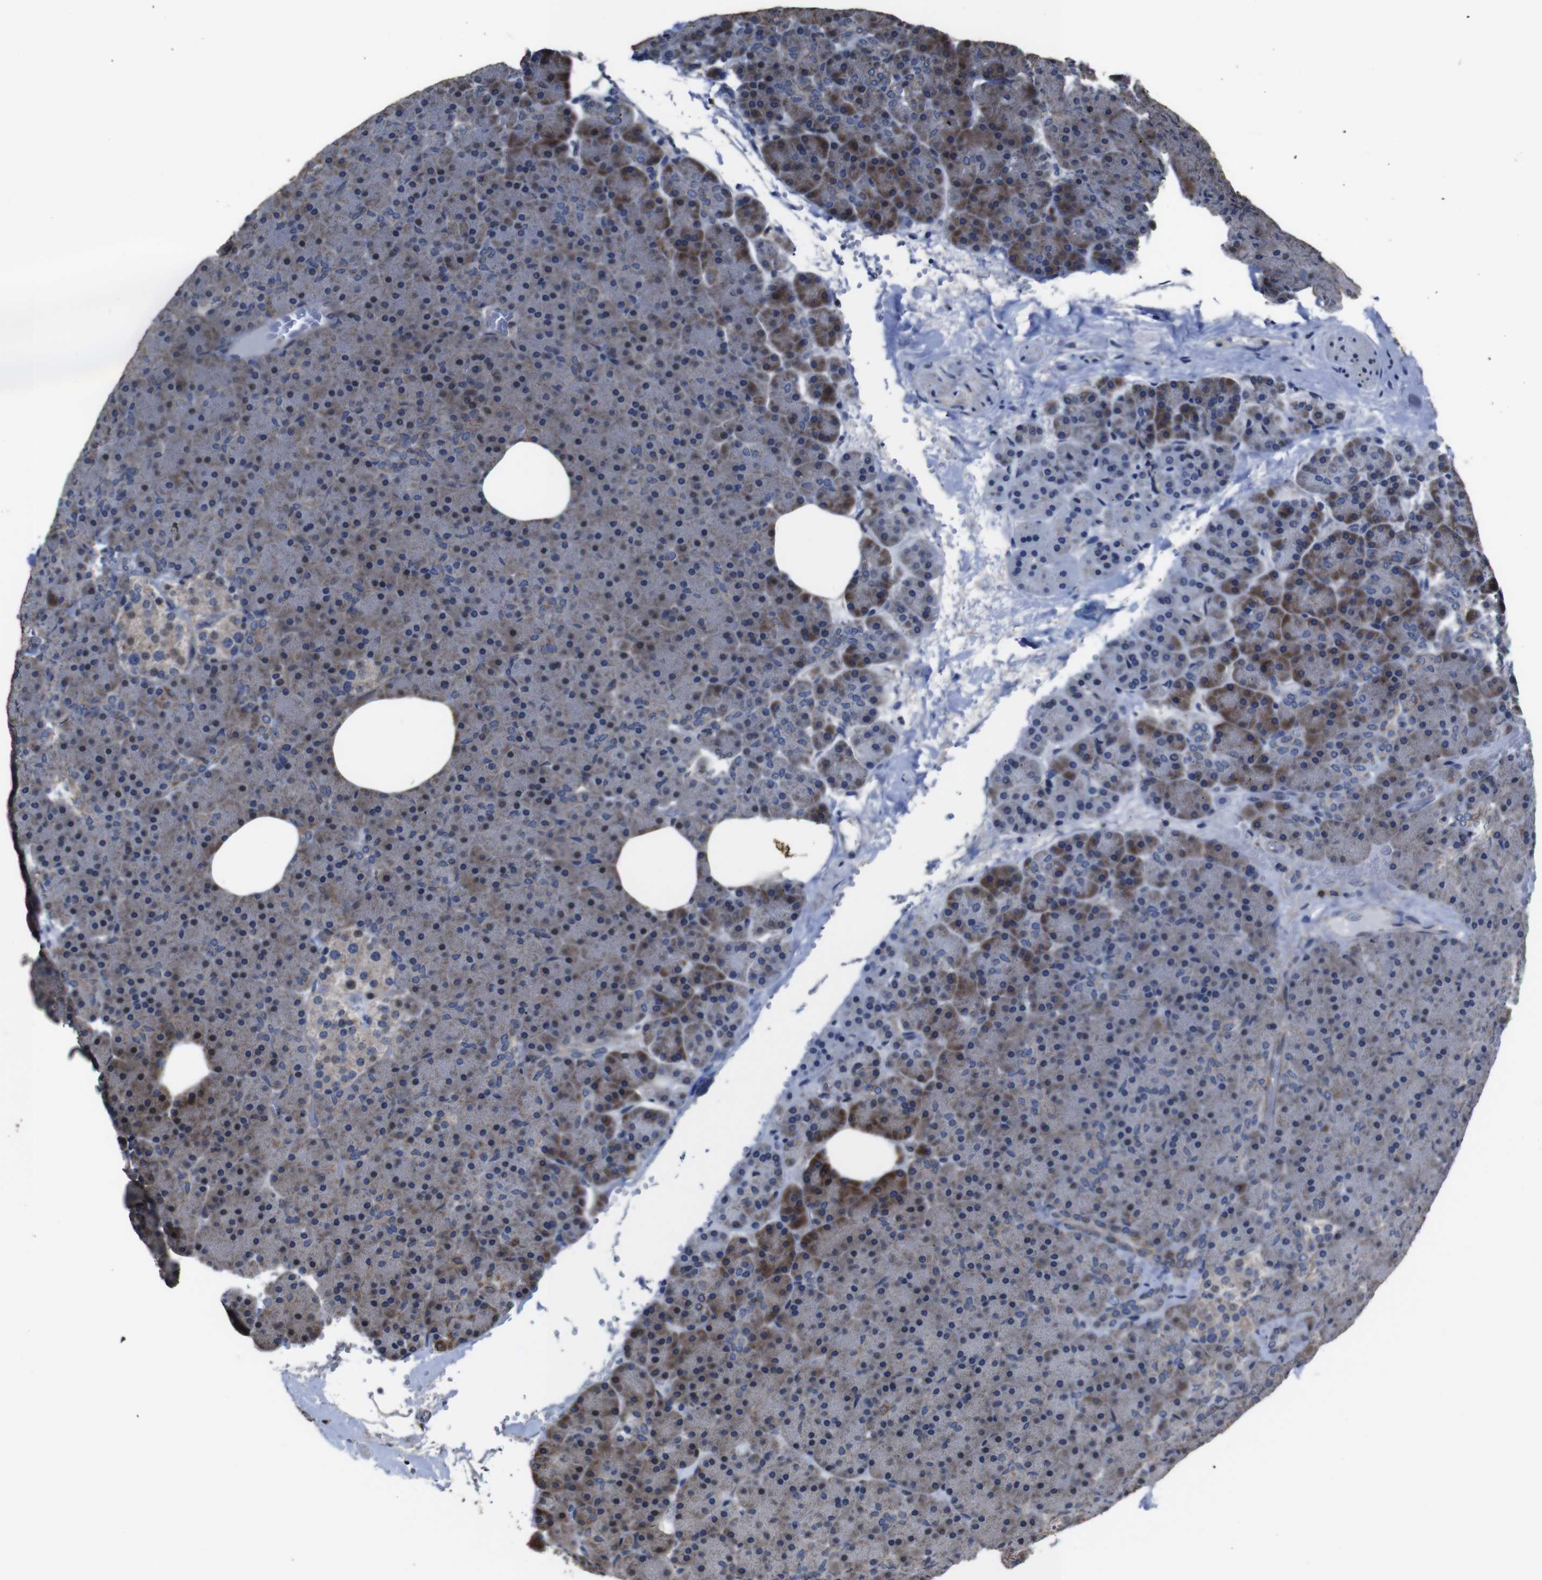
{"staining": {"intensity": "moderate", "quantity": "25%-75%", "location": "cytoplasmic/membranous"}, "tissue": "pancreas", "cell_type": "Exocrine glandular cells", "image_type": "normal", "snomed": [{"axis": "morphology", "description": "Normal tissue, NOS"}, {"axis": "topography", "description": "Pancreas"}], "caption": "An immunohistochemistry (IHC) histopathology image of normal tissue is shown. Protein staining in brown labels moderate cytoplasmic/membranous positivity in pancreas within exocrine glandular cells. Ihc stains the protein in brown and the nuclei are stained blue.", "gene": "SNN", "patient": {"sex": "female", "age": 35}}